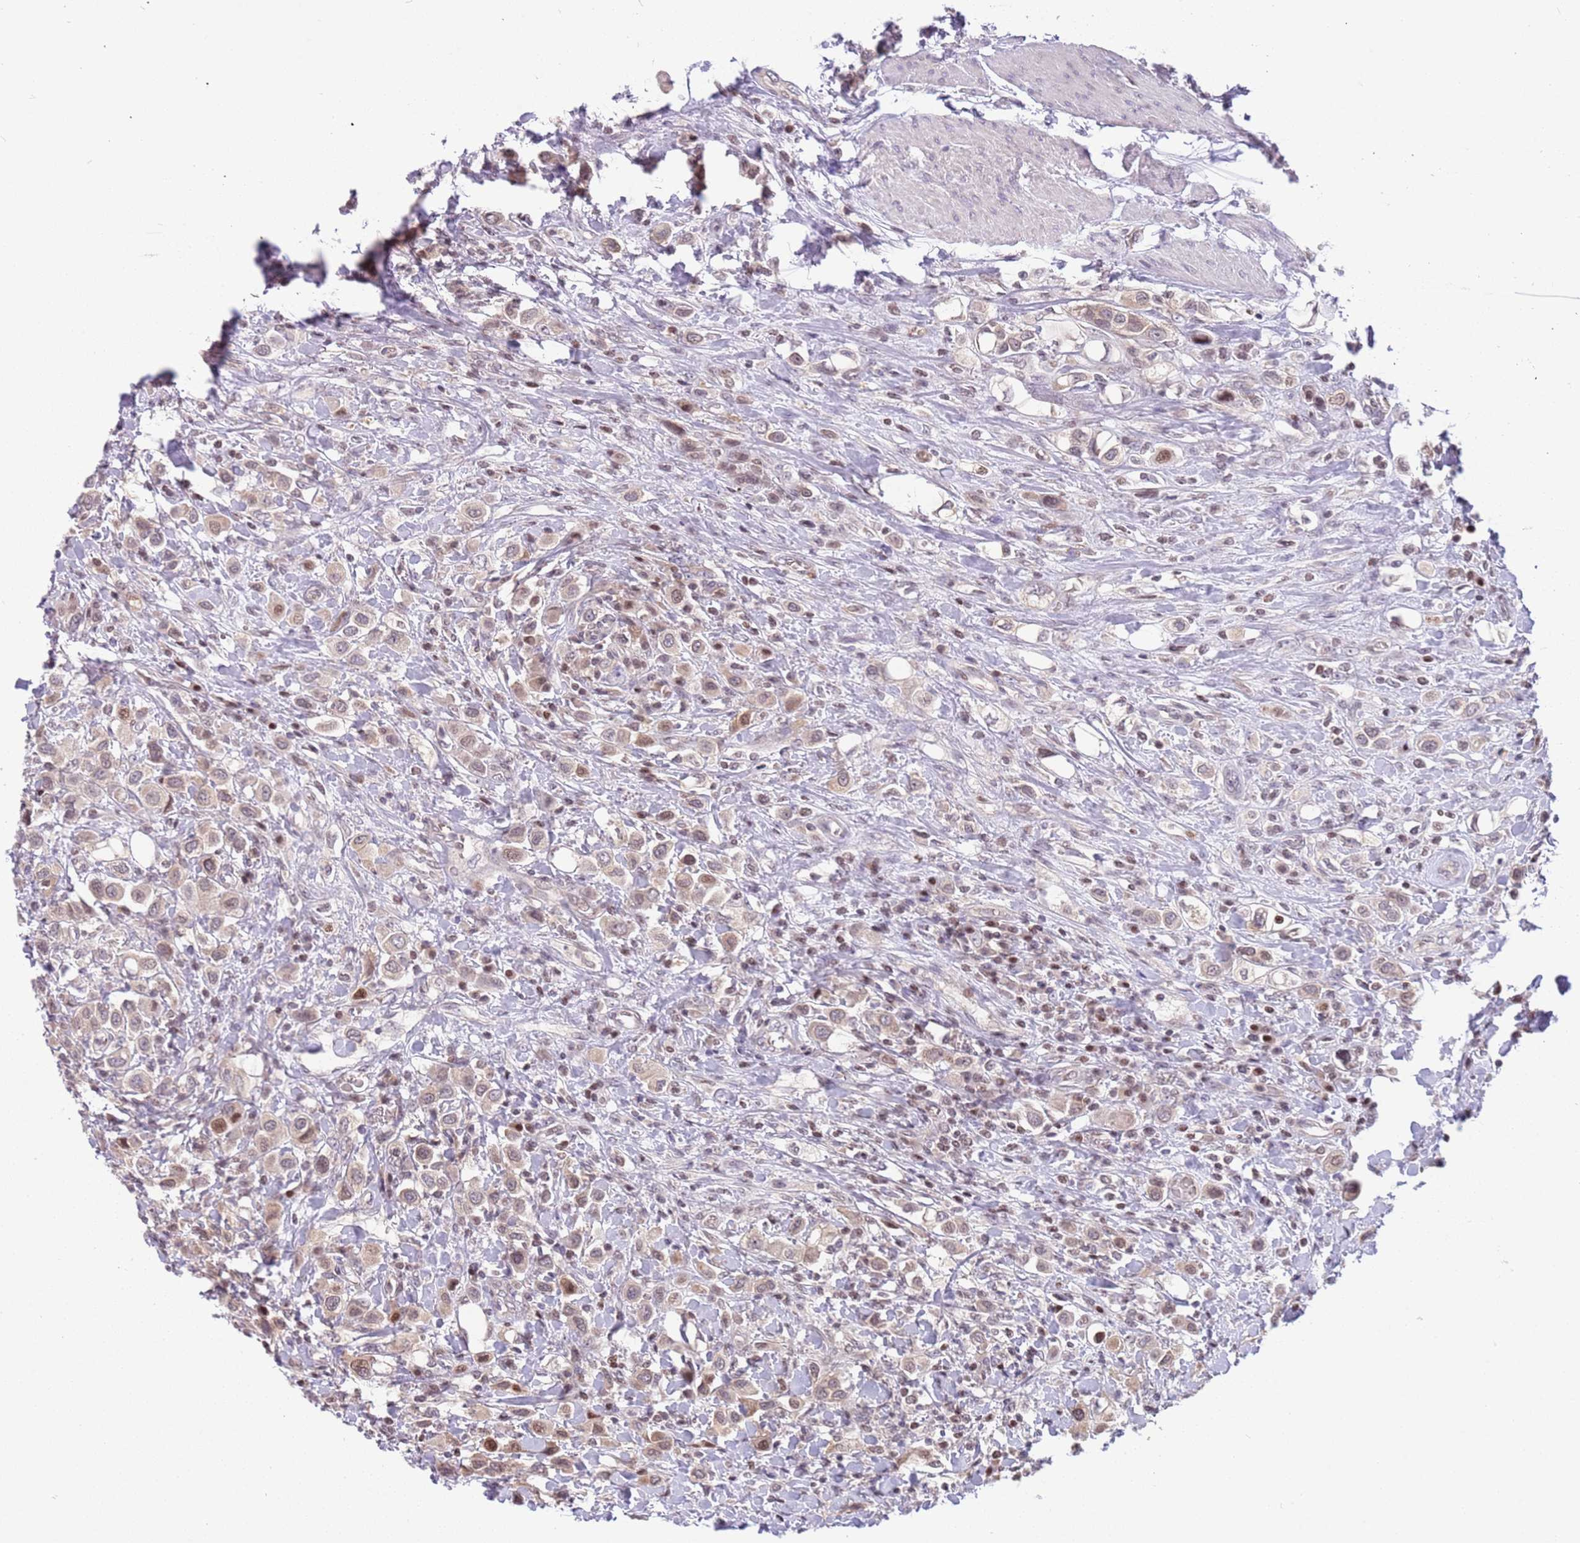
{"staining": {"intensity": "weak", "quantity": ">75%", "location": "cytoplasmic/membranous"}, "tissue": "urothelial cancer", "cell_type": "Tumor cells", "image_type": "cancer", "snomed": [{"axis": "morphology", "description": "Urothelial carcinoma, High grade"}, {"axis": "topography", "description": "Urinary bladder"}], "caption": "An image of human high-grade urothelial carcinoma stained for a protein exhibits weak cytoplasmic/membranous brown staining in tumor cells. (DAB = brown stain, brightfield microscopy at high magnification).", "gene": "ARHGEF5", "patient": {"sex": "male", "age": 50}}